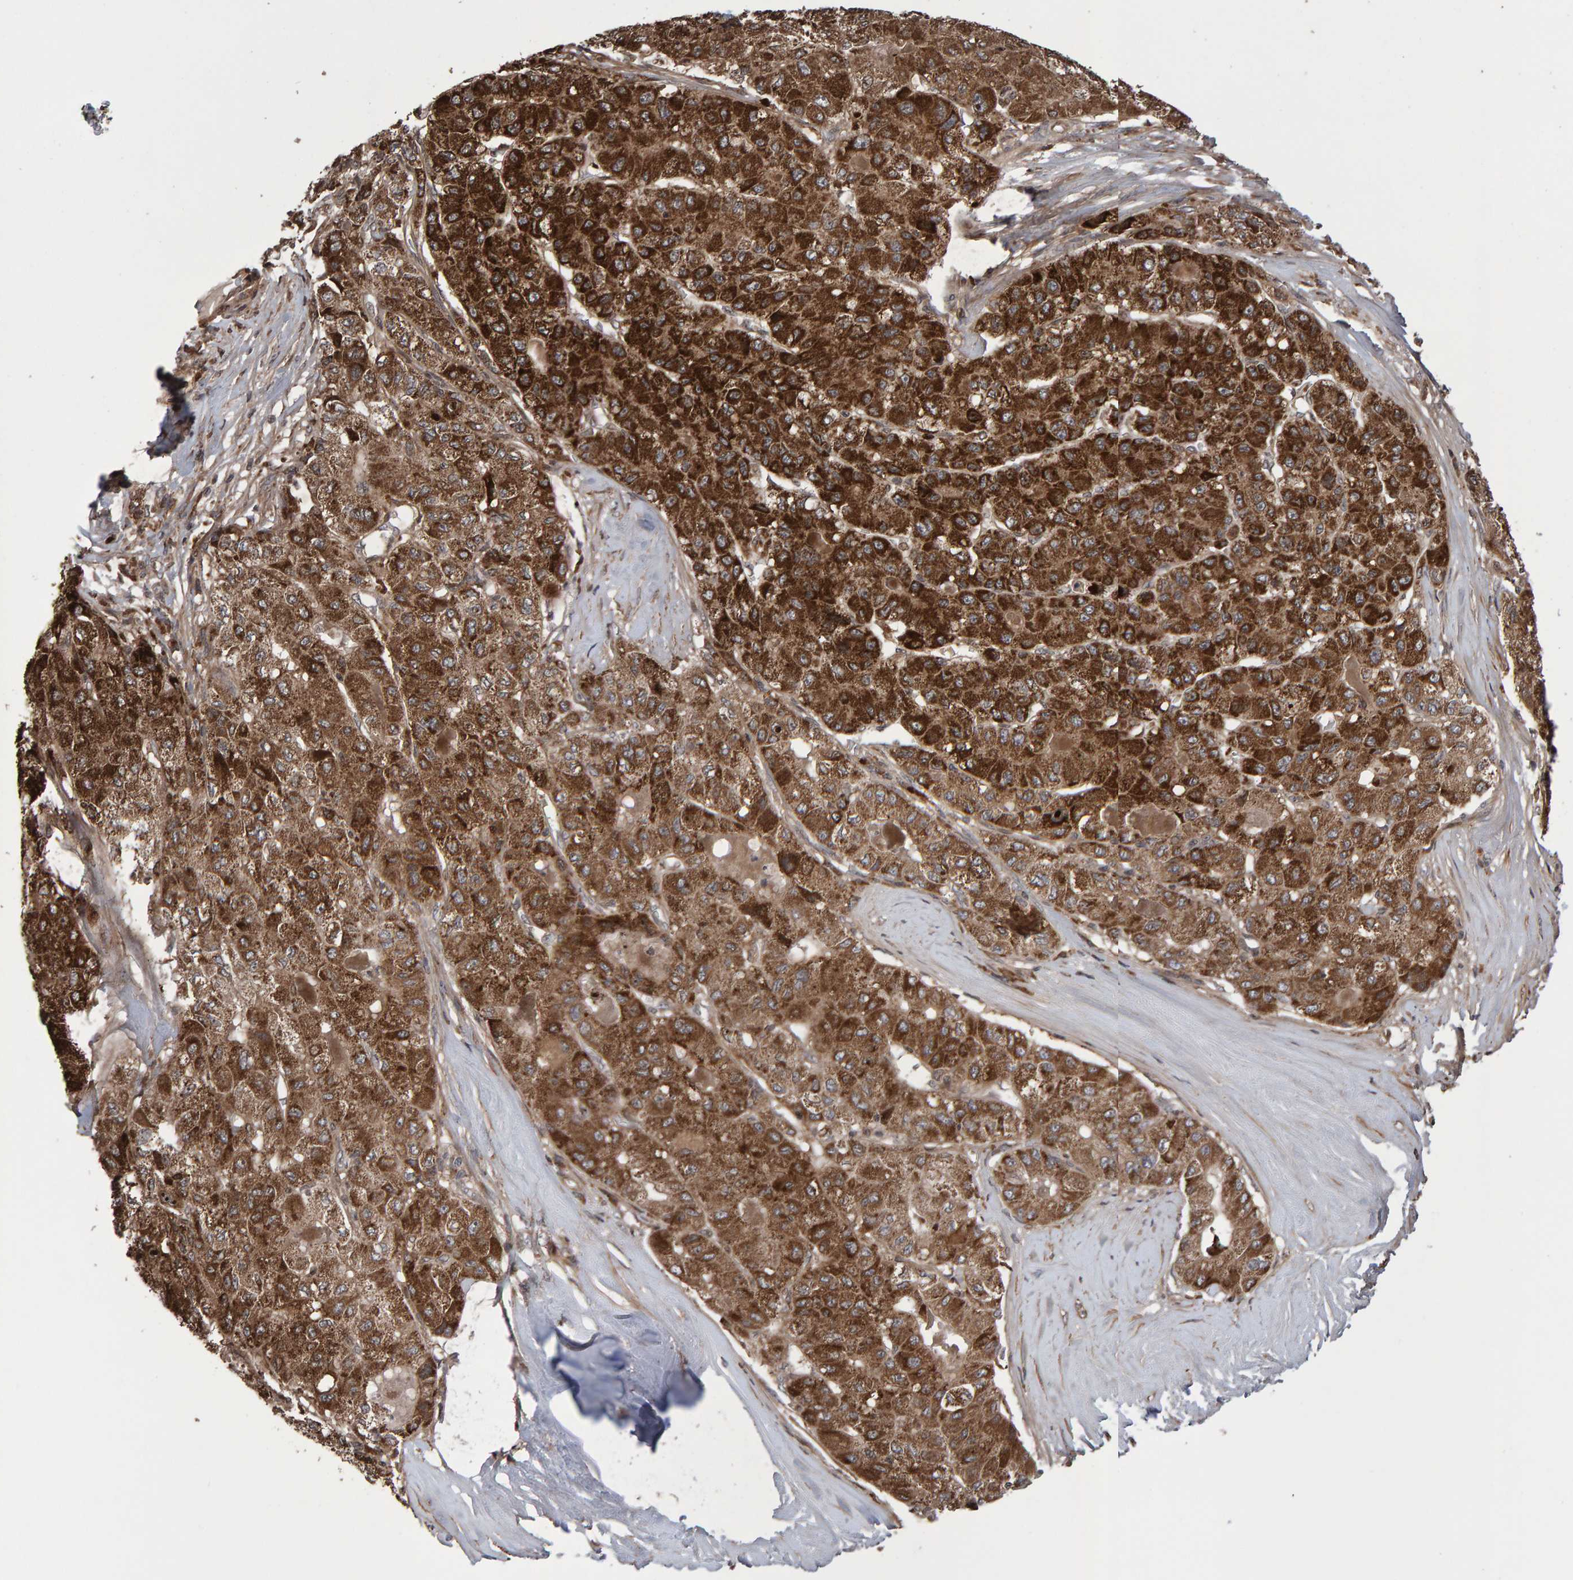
{"staining": {"intensity": "strong", "quantity": ">75%", "location": "cytoplasmic/membranous"}, "tissue": "liver cancer", "cell_type": "Tumor cells", "image_type": "cancer", "snomed": [{"axis": "morphology", "description": "Carcinoma, Hepatocellular, NOS"}, {"axis": "topography", "description": "Liver"}], "caption": "About >75% of tumor cells in human hepatocellular carcinoma (liver) display strong cytoplasmic/membranous protein positivity as visualized by brown immunohistochemical staining.", "gene": "PECR", "patient": {"sex": "male", "age": 80}}